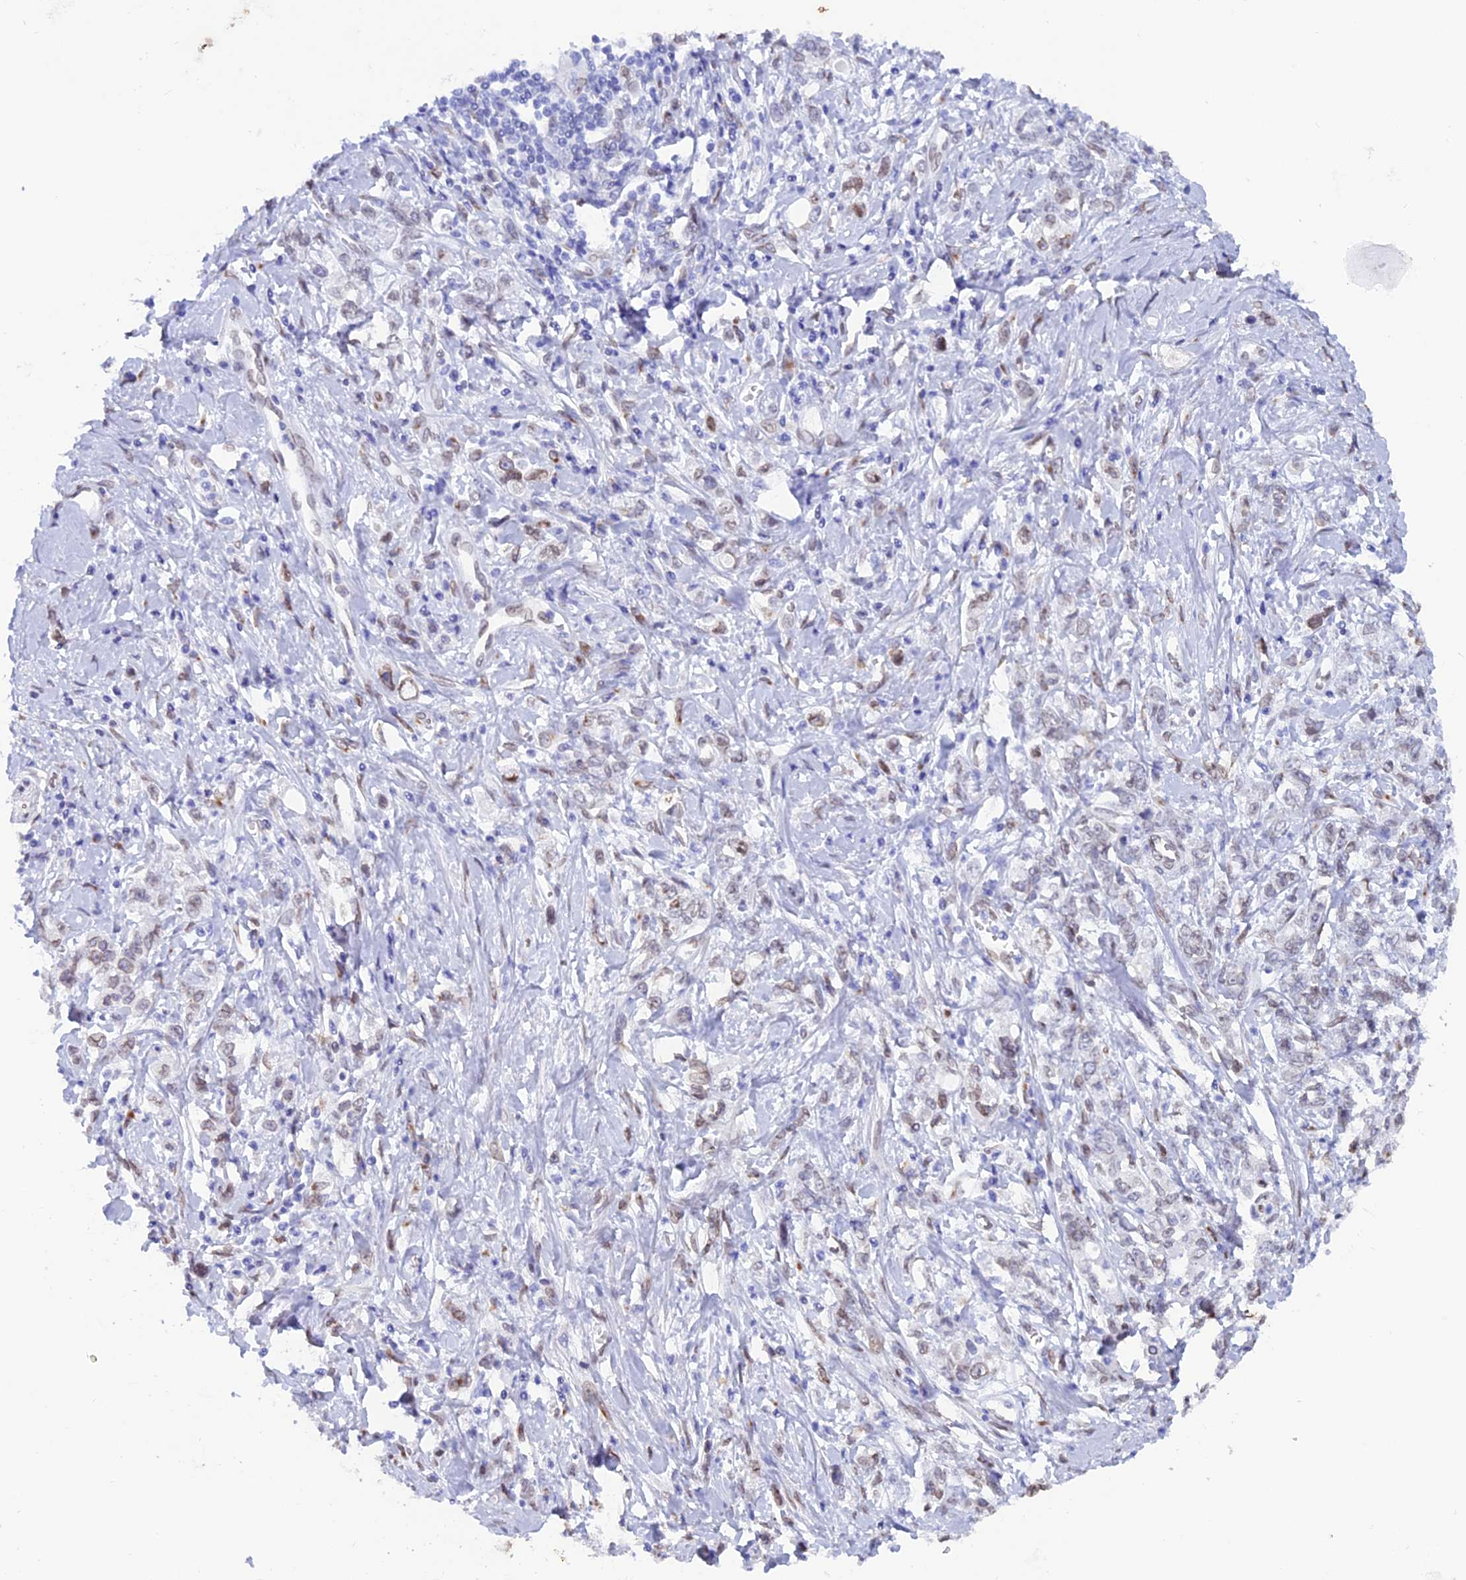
{"staining": {"intensity": "weak", "quantity": "<25%", "location": "nuclear"}, "tissue": "stomach cancer", "cell_type": "Tumor cells", "image_type": "cancer", "snomed": [{"axis": "morphology", "description": "Adenocarcinoma, NOS"}, {"axis": "topography", "description": "Stomach"}], "caption": "Tumor cells are negative for brown protein staining in stomach adenocarcinoma. (Brightfield microscopy of DAB immunohistochemistry (IHC) at high magnification).", "gene": "TMPRSS7", "patient": {"sex": "female", "age": 76}}